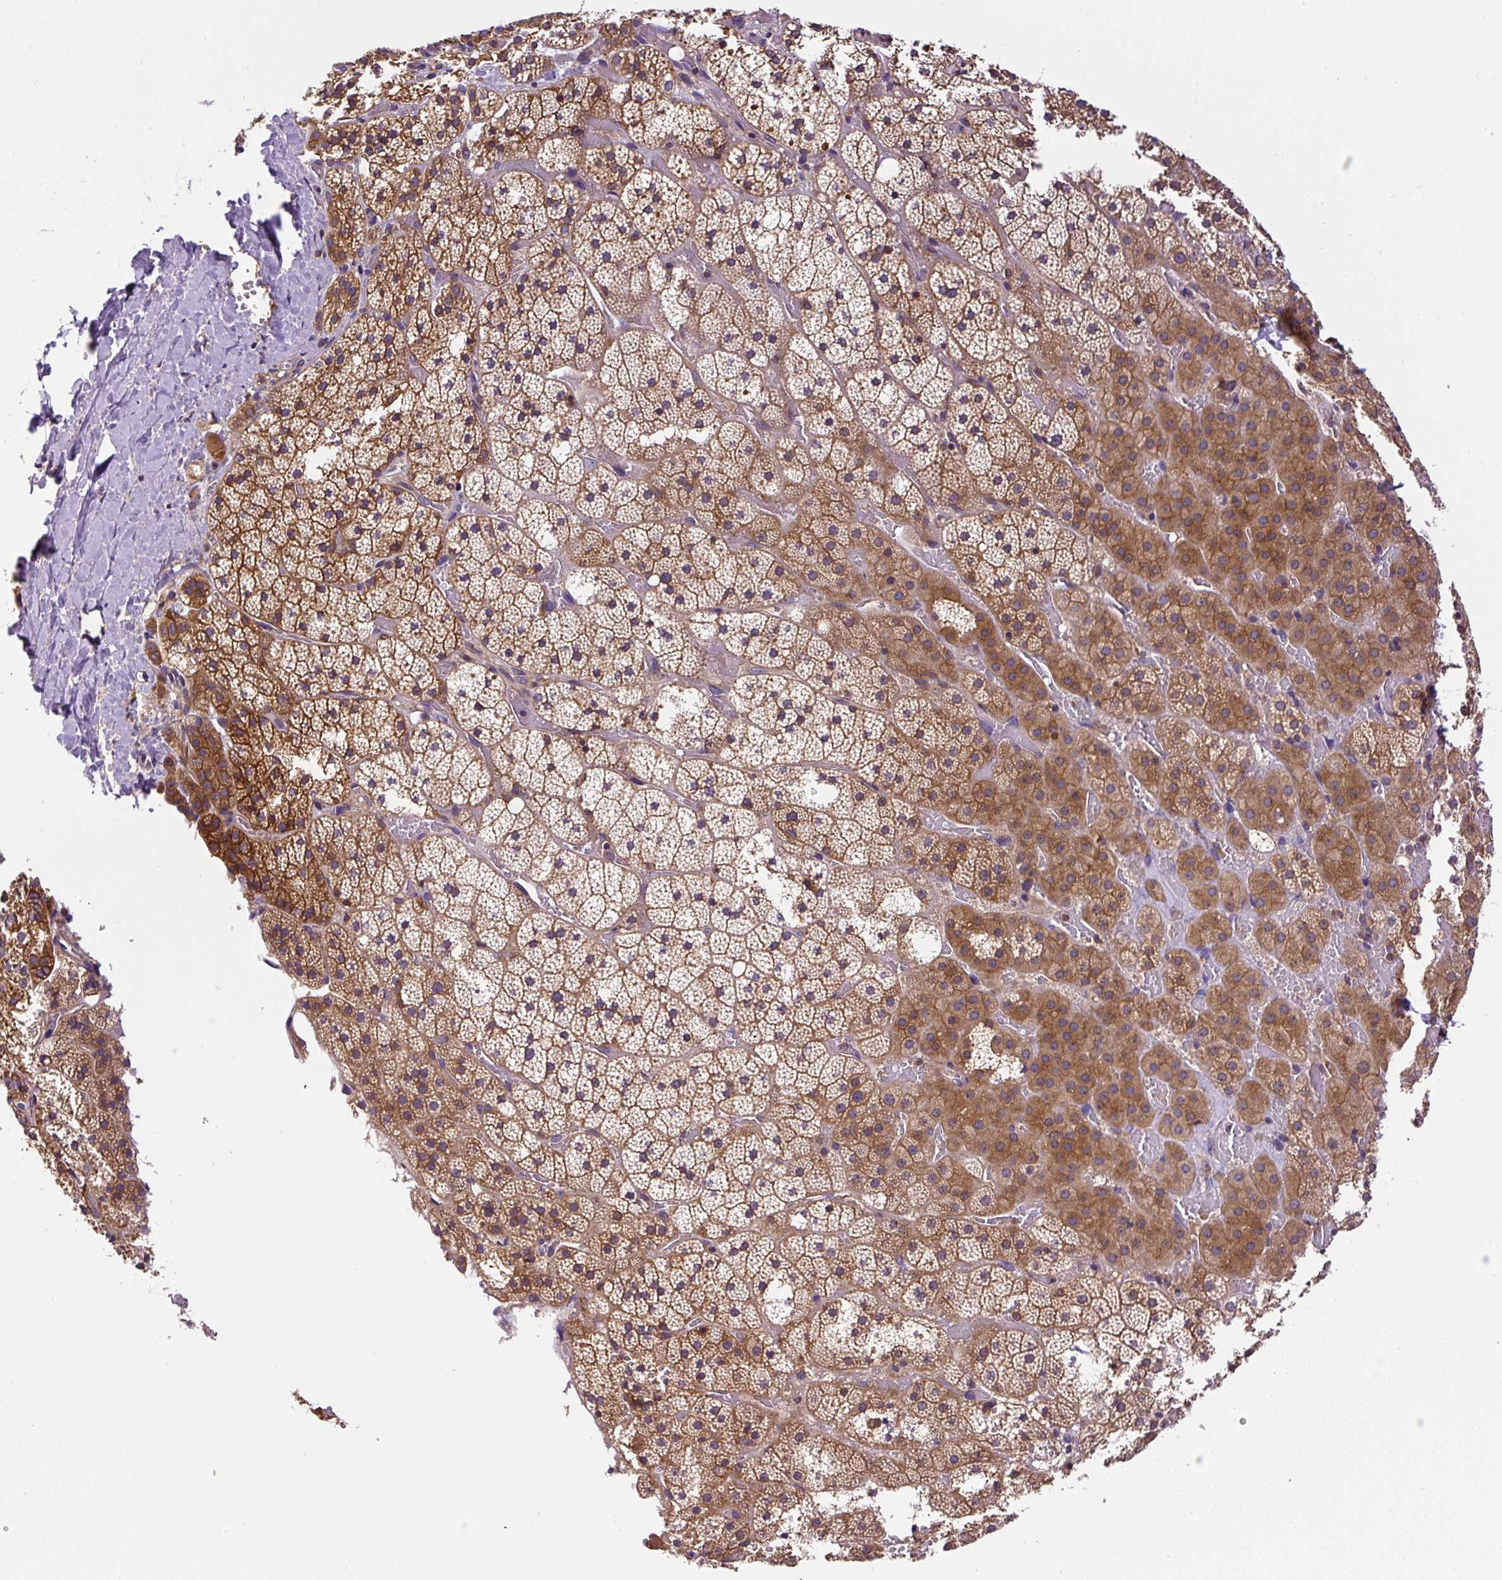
{"staining": {"intensity": "moderate", "quantity": ">75%", "location": "cytoplasmic/membranous"}, "tissue": "adrenal gland", "cell_type": "Glandular cells", "image_type": "normal", "snomed": [{"axis": "morphology", "description": "Normal tissue, NOS"}, {"axis": "topography", "description": "Adrenal gland"}], "caption": "Immunohistochemical staining of normal human adrenal gland shows medium levels of moderate cytoplasmic/membranous staining in about >75% of glandular cells. (IHC, brightfield microscopy, high magnification).", "gene": "CCDC28A", "patient": {"sex": "male", "age": 53}}